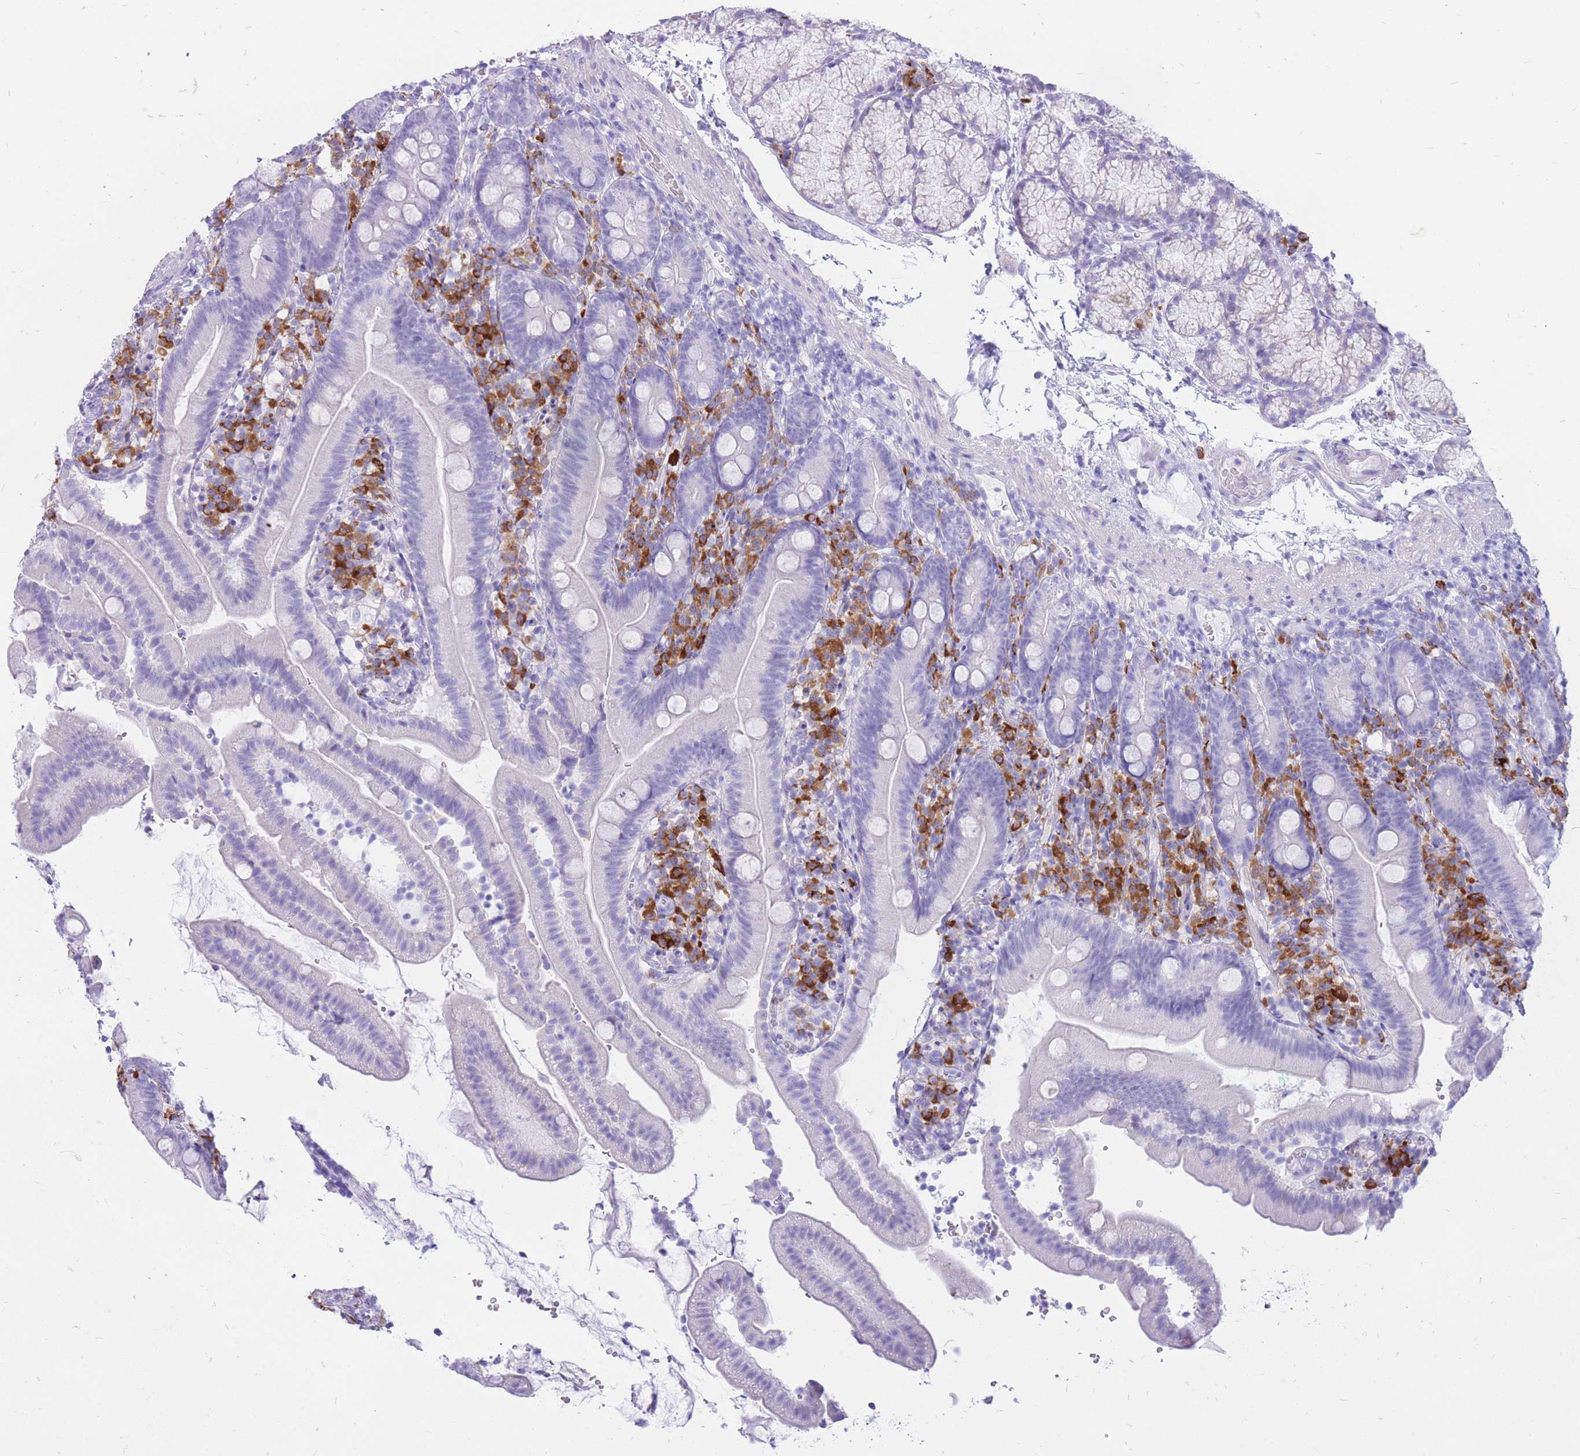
{"staining": {"intensity": "negative", "quantity": "none", "location": "none"}, "tissue": "duodenum", "cell_type": "Glandular cells", "image_type": "normal", "snomed": [{"axis": "morphology", "description": "Normal tissue, NOS"}, {"axis": "topography", "description": "Duodenum"}], "caption": "The image displays no staining of glandular cells in normal duodenum.", "gene": "ZFP37", "patient": {"sex": "female", "age": 67}}